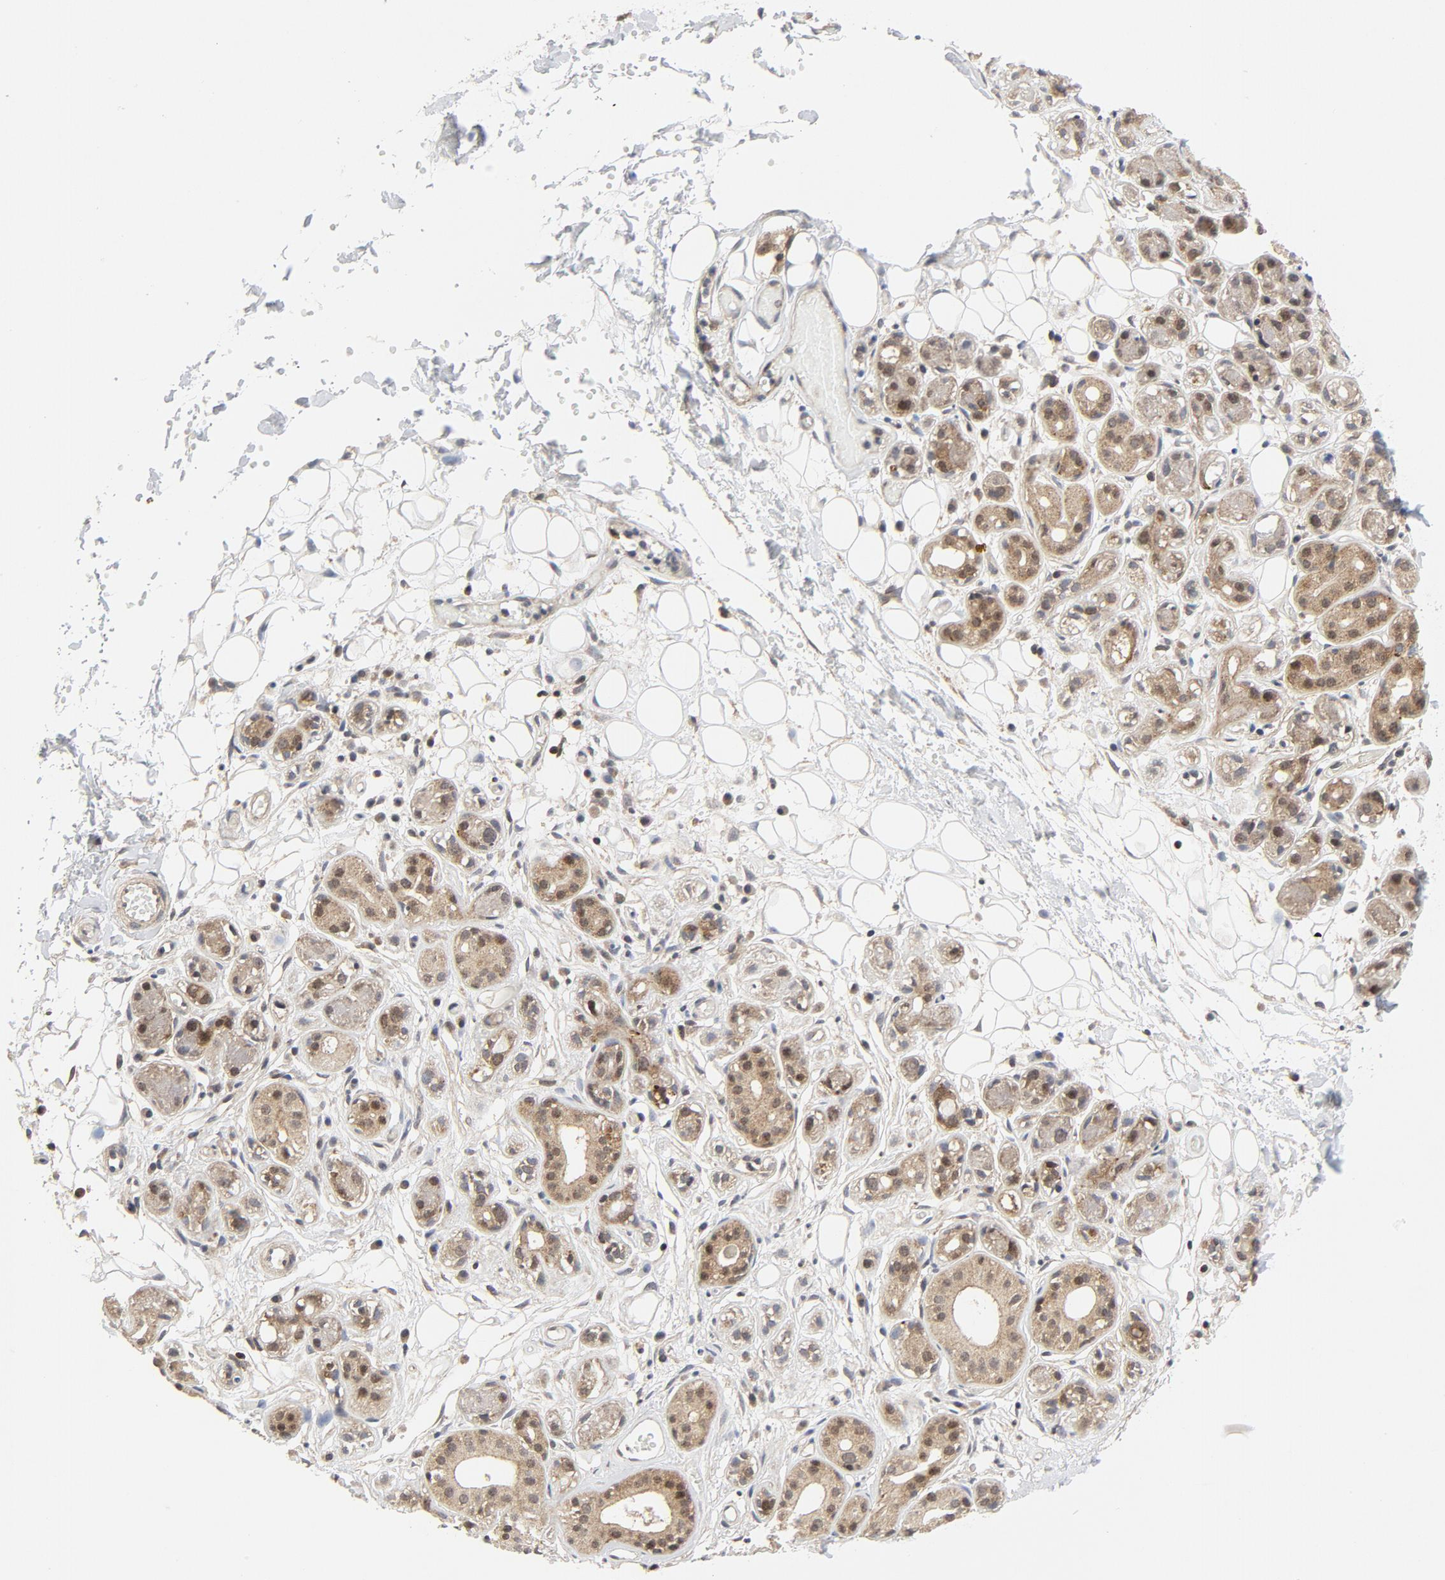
{"staining": {"intensity": "weak", "quantity": ">75%", "location": "cytoplasmic/membranous,nuclear"}, "tissue": "salivary gland", "cell_type": "Glandular cells", "image_type": "normal", "snomed": [{"axis": "morphology", "description": "Normal tissue, NOS"}, {"axis": "topography", "description": "Salivary gland"}], "caption": "Brown immunohistochemical staining in unremarkable human salivary gland displays weak cytoplasmic/membranous,nuclear expression in about >75% of glandular cells. (DAB (3,3'-diaminobenzidine) IHC with brightfield microscopy, high magnification).", "gene": "MAP2K7", "patient": {"sex": "male", "age": 54}}